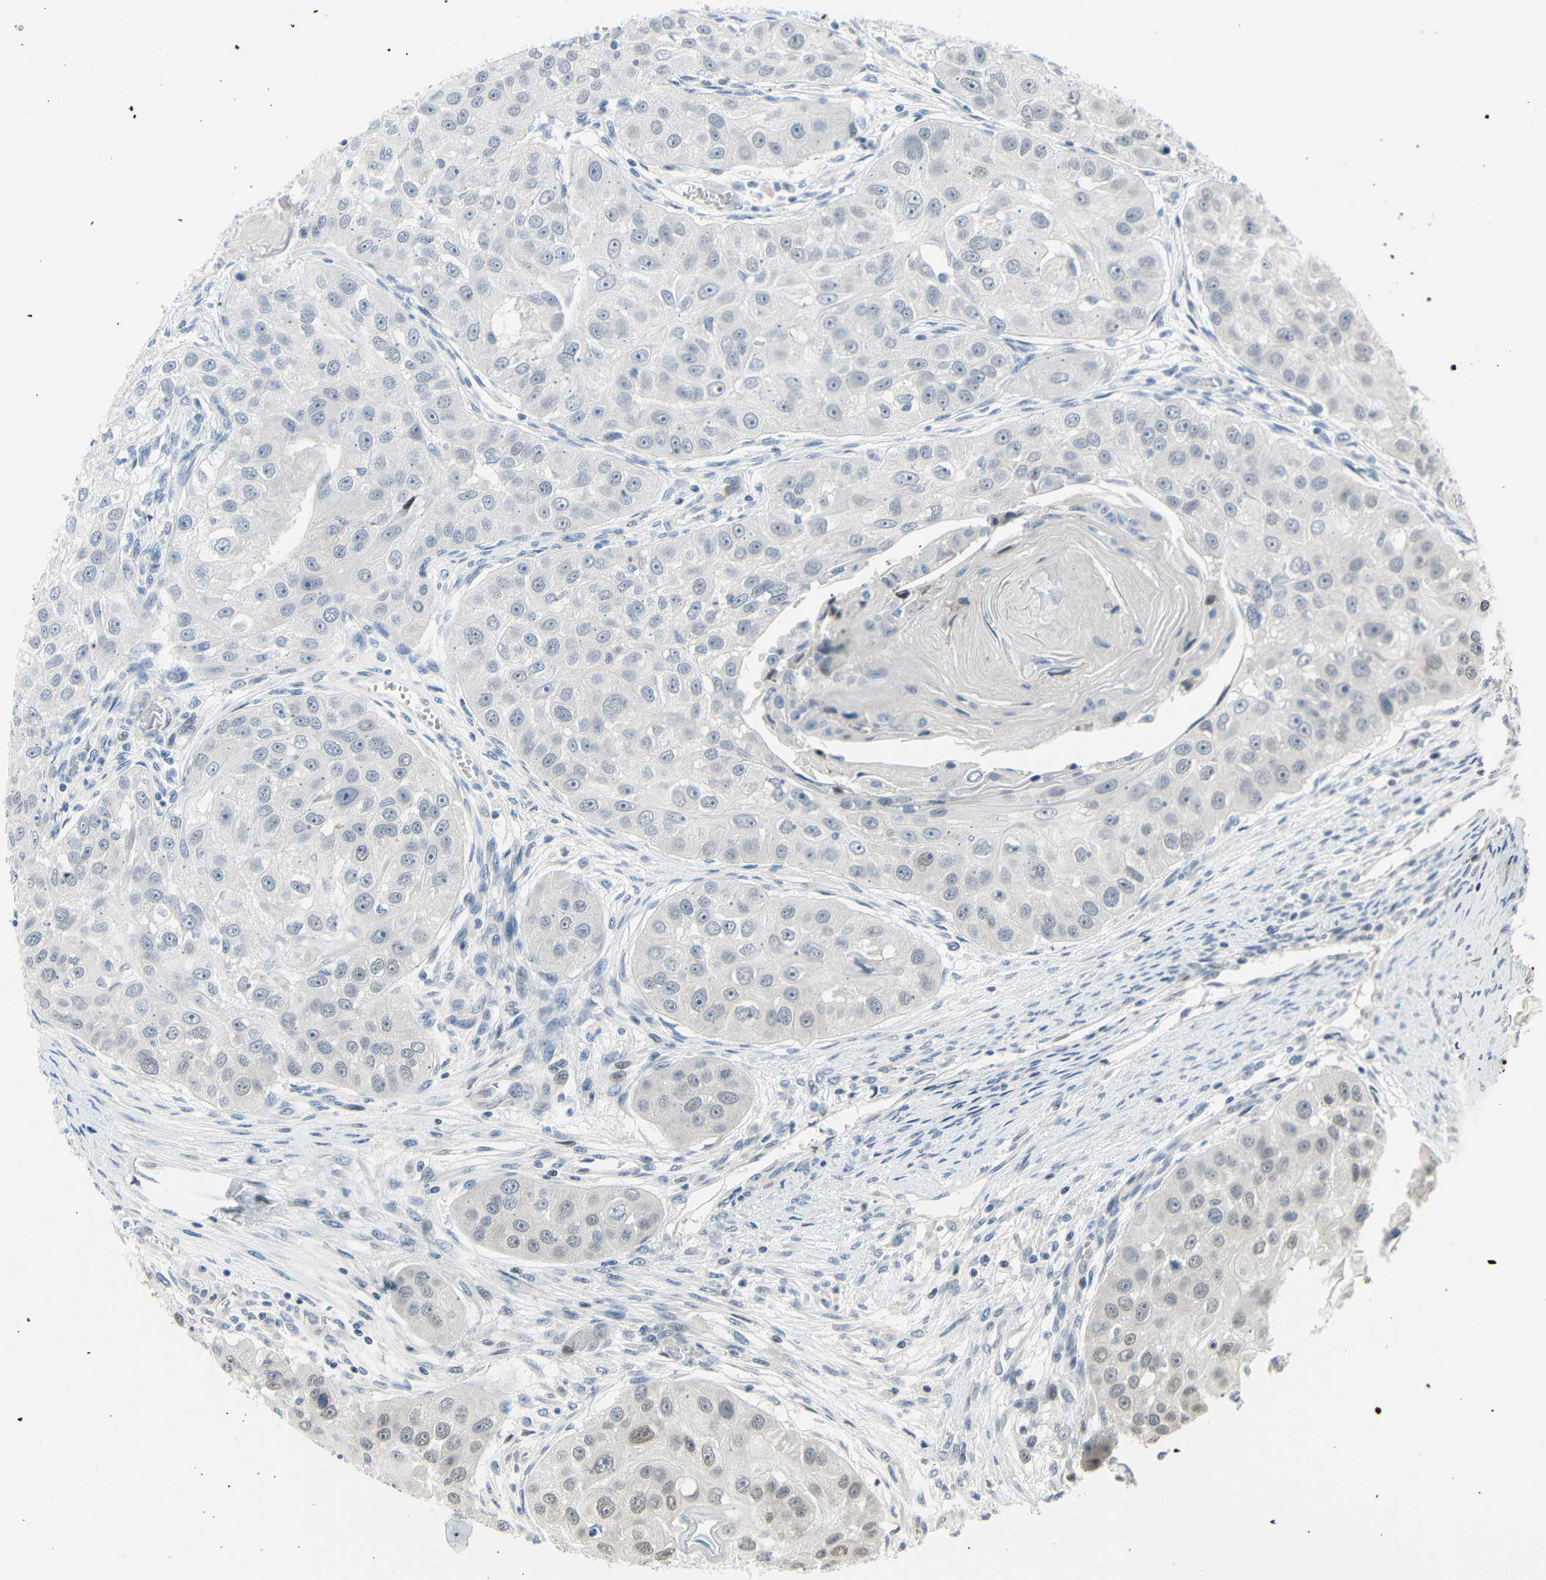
{"staining": {"intensity": "negative", "quantity": "none", "location": "none"}, "tissue": "head and neck cancer", "cell_type": "Tumor cells", "image_type": "cancer", "snomed": [{"axis": "morphology", "description": "Normal tissue, NOS"}, {"axis": "morphology", "description": "Squamous cell carcinoma, NOS"}, {"axis": "topography", "description": "Skeletal muscle"}, {"axis": "topography", "description": "Head-Neck"}], "caption": "Immunohistochemical staining of human head and neck cancer (squamous cell carcinoma) shows no significant staining in tumor cells.", "gene": "IMPG2", "patient": {"sex": "male", "age": 51}}